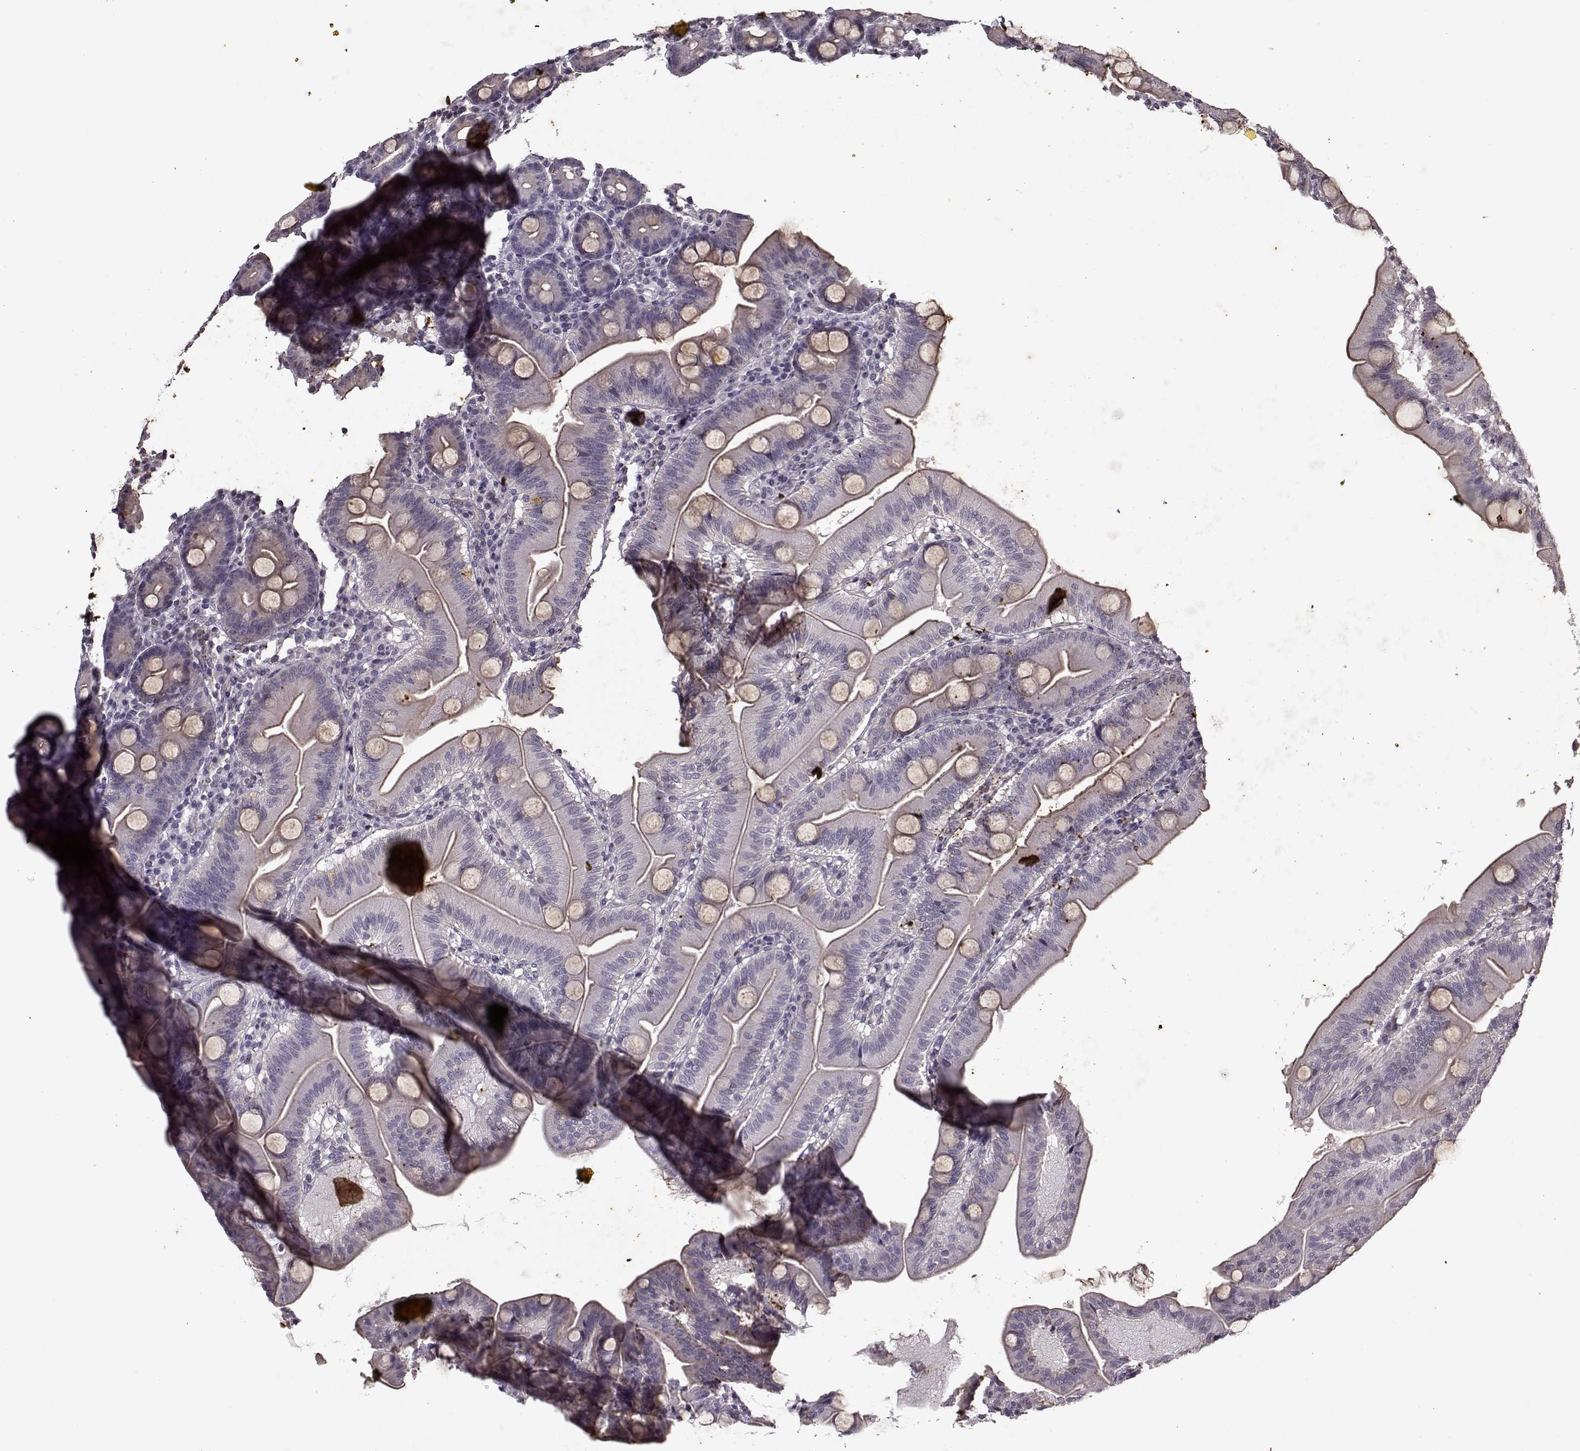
{"staining": {"intensity": "weak", "quantity": ">75%", "location": "cytoplasmic/membranous"}, "tissue": "duodenum", "cell_type": "Glandular cells", "image_type": "normal", "snomed": [{"axis": "morphology", "description": "Normal tissue, NOS"}, {"axis": "topography", "description": "Duodenum"}], "caption": "Immunohistochemical staining of normal duodenum exhibits weak cytoplasmic/membranous protein positivity in about >75% of glandular cells.", "gene": "KRT9", "patient": {"sex": "male", "age": 59}}